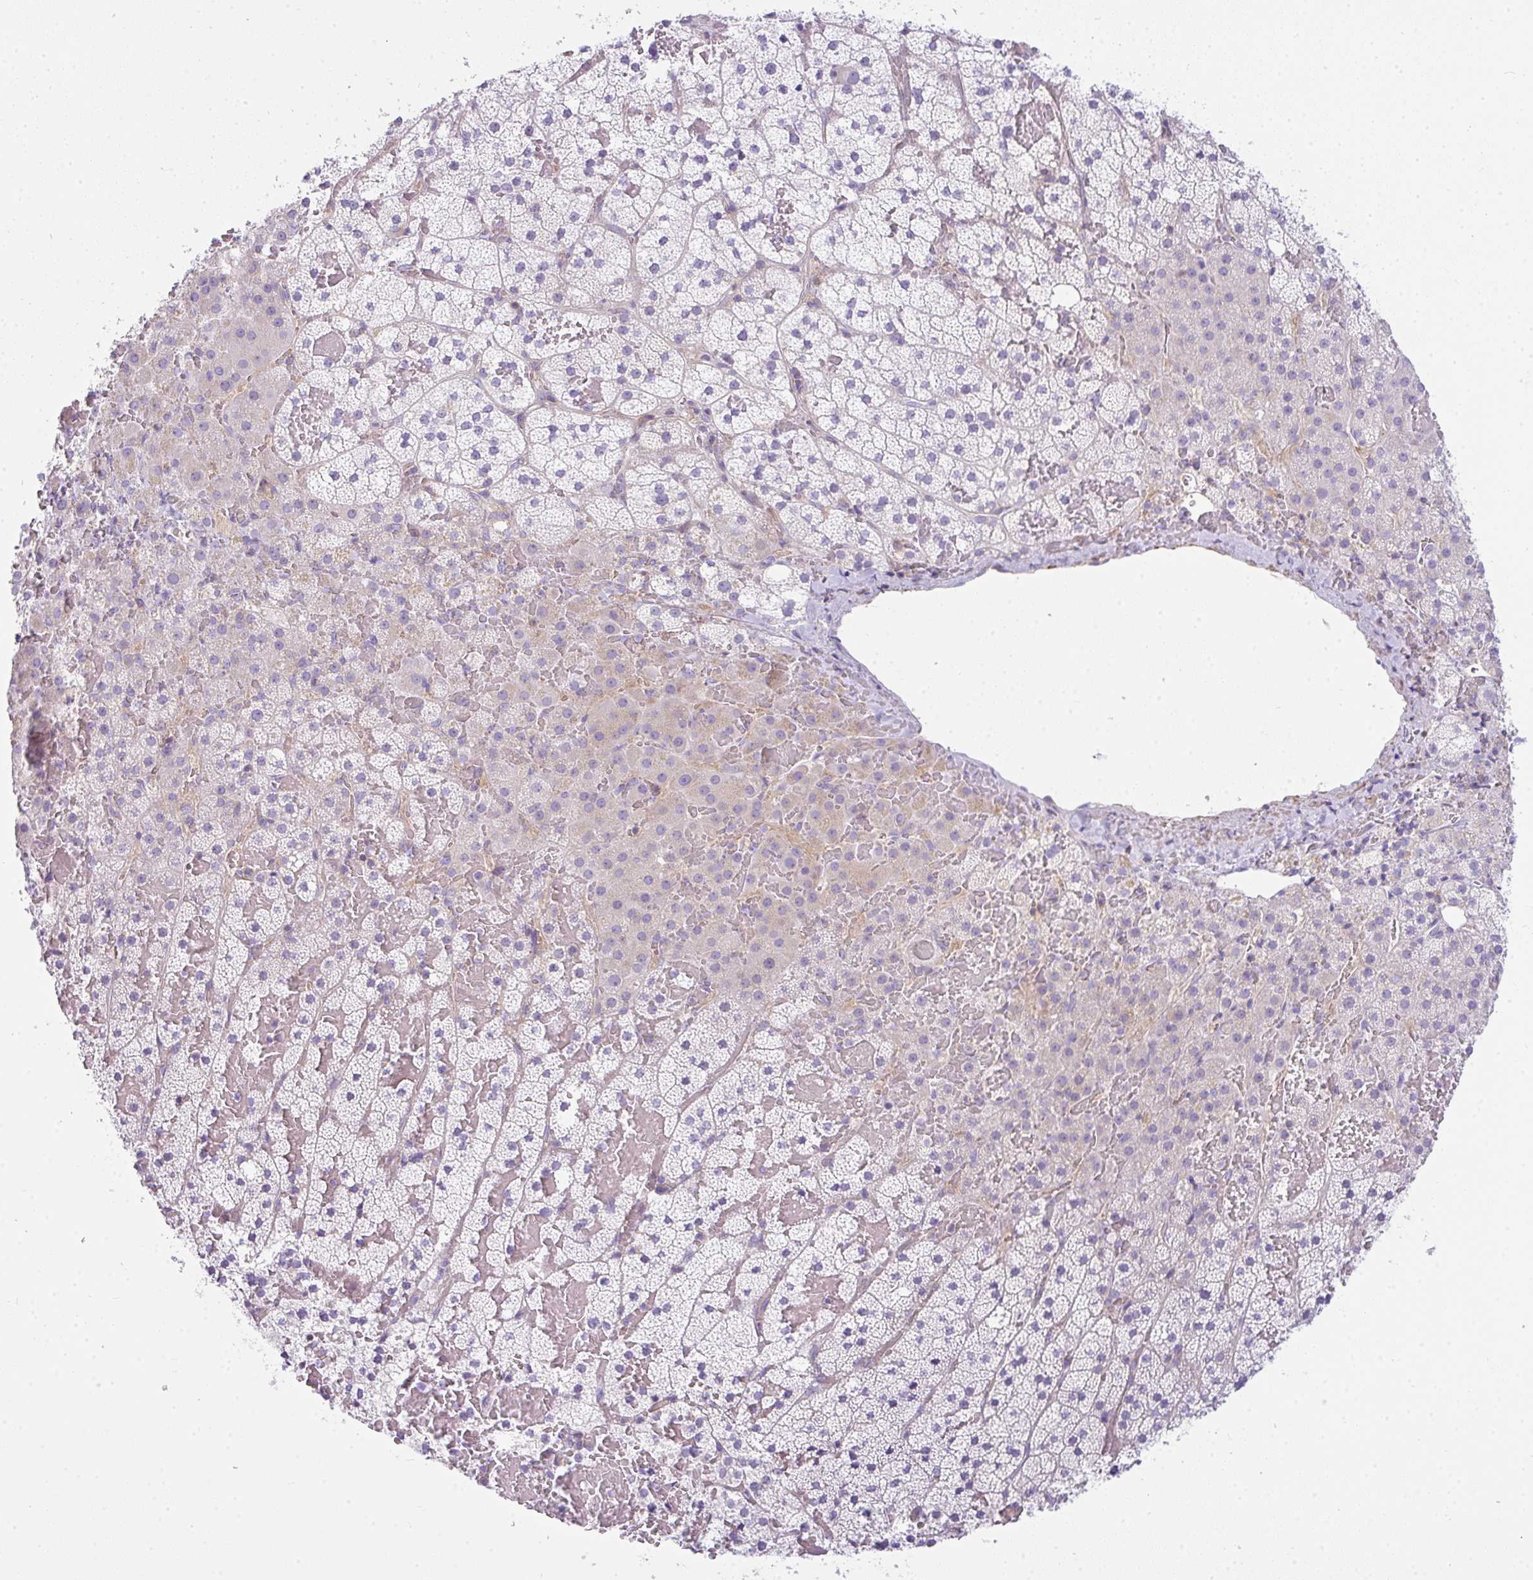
{"staining": {"intensity": "weak", "quantity": "<25%", "location": "cytoplasmic/membranous"}, "tissue": "adrenal gland", "cell_type": "Glandular cells", "image_type": "normal", "snomed": [{"axis": "morphology", "description": "Normal tissue, NOS"}, {"axis": "topography", "description": "Adrenal gland"}], "caption": "There is no significant expression in glandular cells of adrenal gland. Nuclei are stained in blue.", "gene": "CDRT15", "patient": {"sex": "male", "age": 53}}